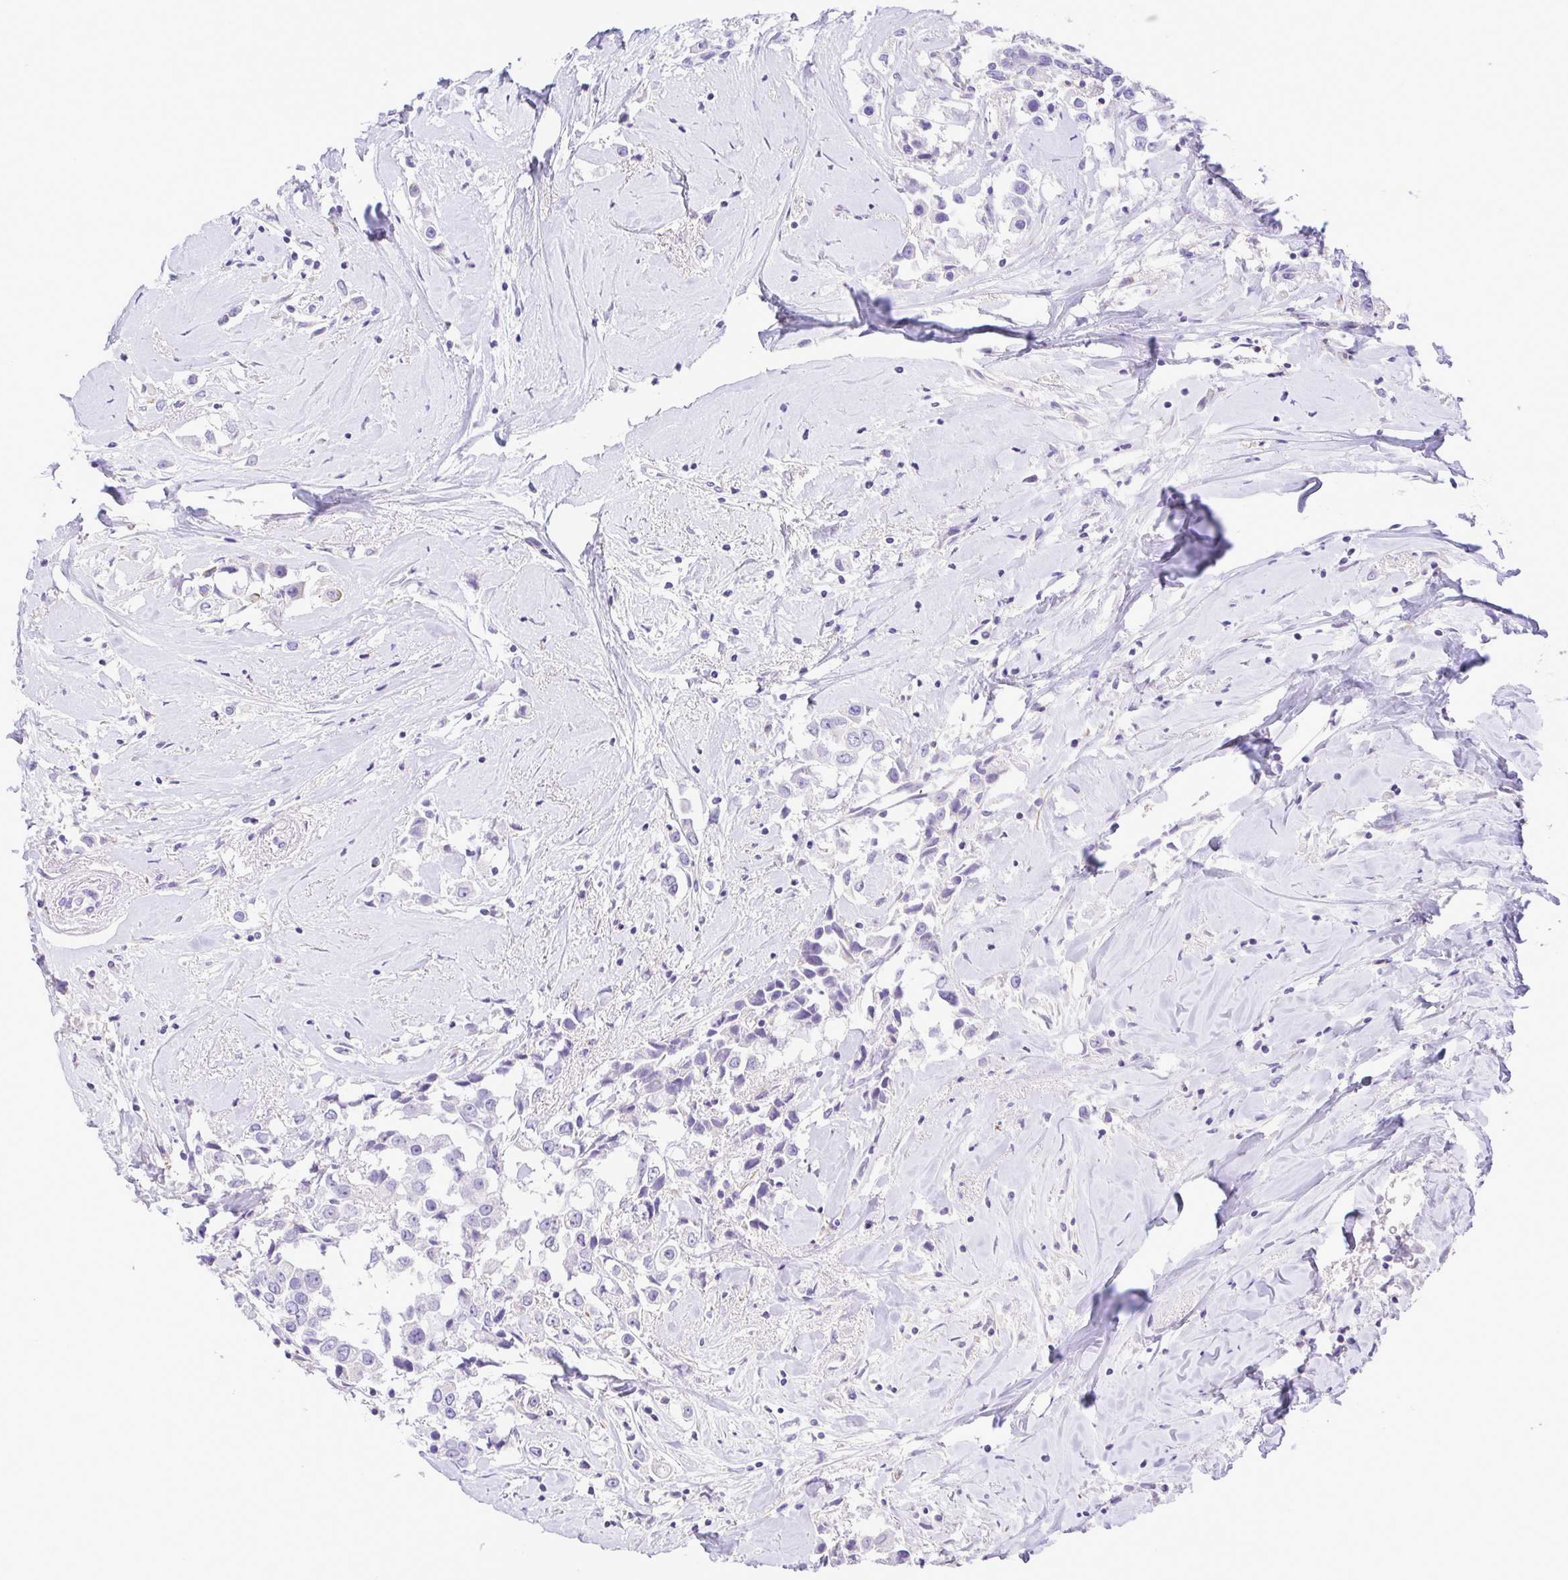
{"staining": {"intensity": "negative", "quantity": "none", "location": "none"}, "tissue": "breast cancer", "cell_type": "Tumor cells", "image_type": "cancer", "snomed": [{"axis": "morphology", "description": "Duct carcinoma"}, {"axis": "topography", "description": "Breast"}], "caption": "Immunohistochemistry (IHC) of human breast cancer (invasive ductal carcinoma) displays no staining in tumor cells. (DAB immunohistochemistry, high magnification).", "gene": "GPR182", "patient": {"sex": "female", "age": 61}}